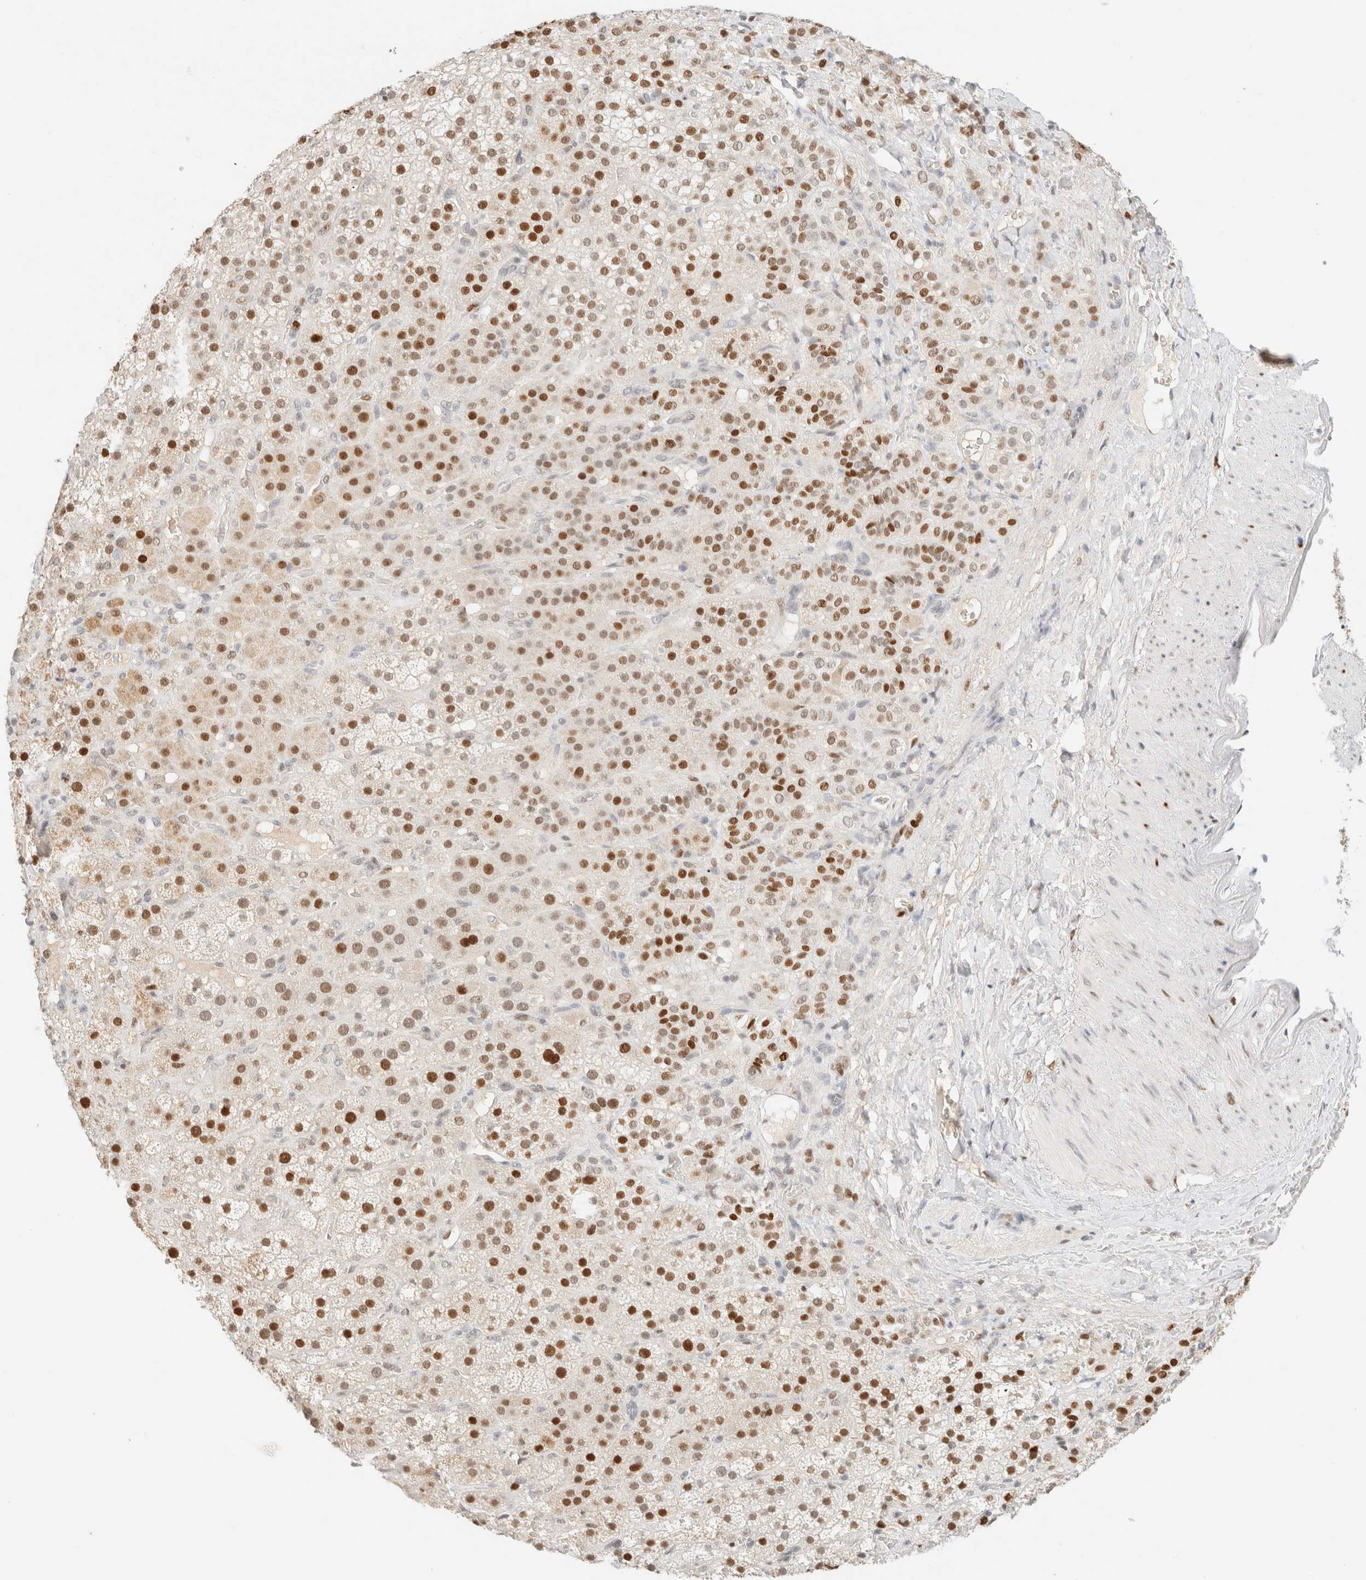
{"staining": {"intensity": "strong", "quantity": "25%-75%", "location": "nuclear"}, "tissue": "adrenal gland", "cell_type": "Glandular cells", "image_type": "normal", "snomed": [{"axis": "morphology", "description": "Normal tissue, NOS"}, {"axis": "topography", "description": "Adrenal gland"}], "caption": "Immunohistochemical staining of benign human adrenal gland exhibits high levels of strong nuclear positivity in about 25%-75% of glandular cells.", "gene": "DDB2", "patient": {"sex": "male", "age": 57}}